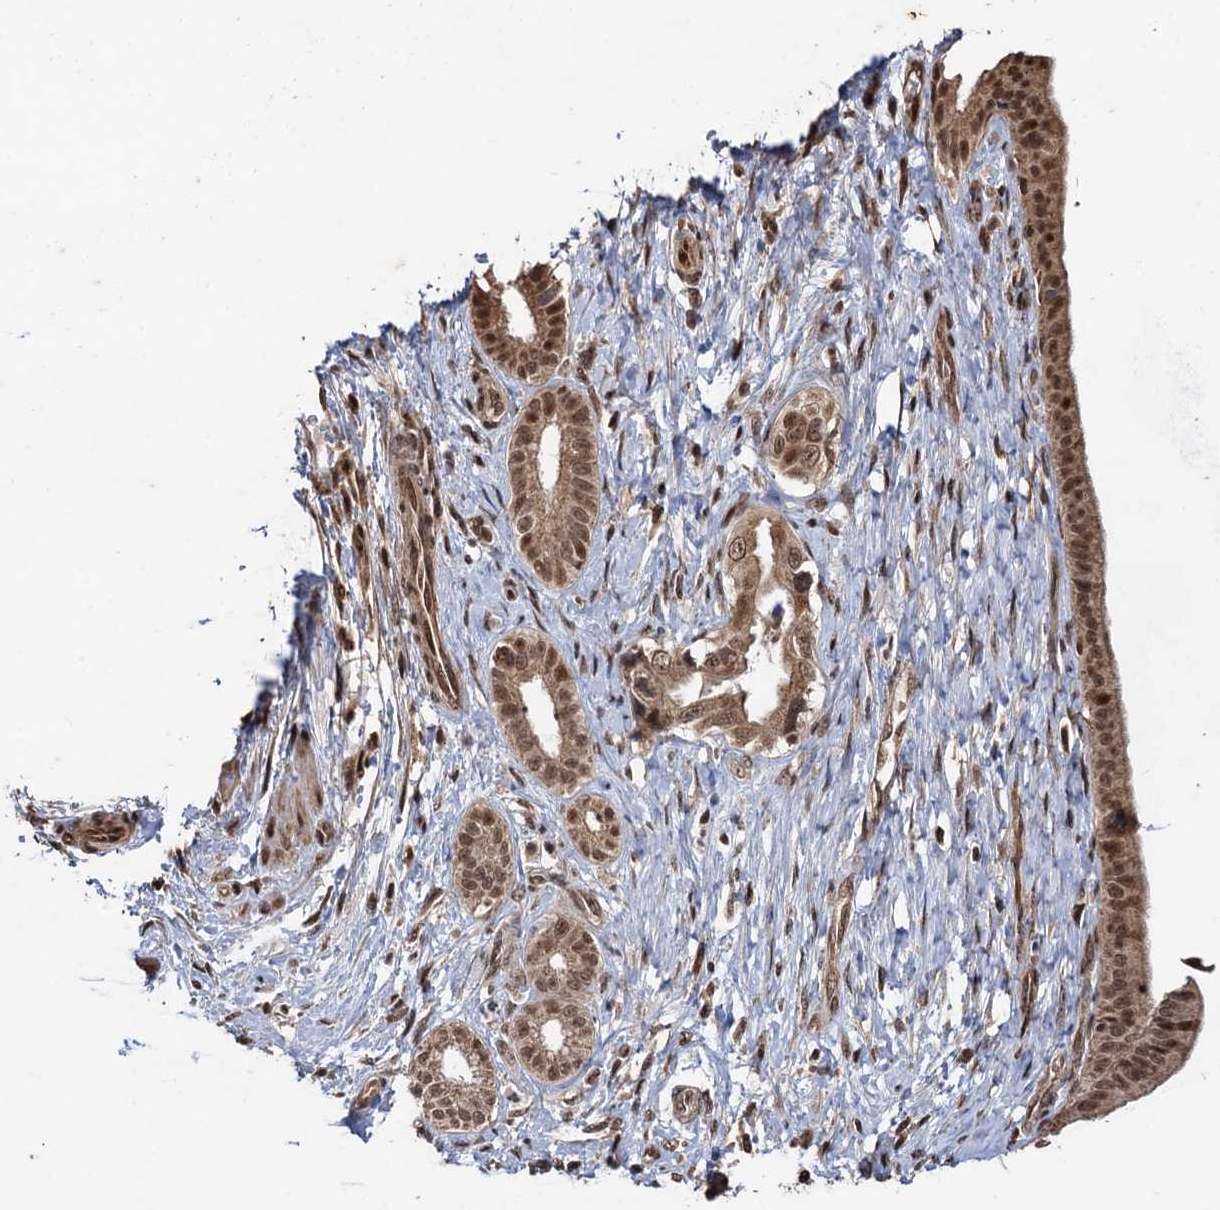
{"staining": {"intensity": "moderate", "quantity": ">75%", "location": "cytoplasmic/membranous,nuclear"}, "tissue": "pancreatic cancer", "cell_type": "Tumor cells", "image_type": "cancer", "snomed": [{"axis": "morphology", "description": "Adenocarcinoma, NOS"}, {"axis": "topography", "description": "Pancreas"}], "caption": "An image of pancreatic adenocarcinoma stained for a protein reveals moderate cytoplasmic/membranous and nuclear brown staining in tumor cells. Using DAB (brown) and hematoxylin (blue) stains, captured at high magnification using brightfield microscopy.", "gene": "REP15", "patient": {"sex": "female", "age": 55}}